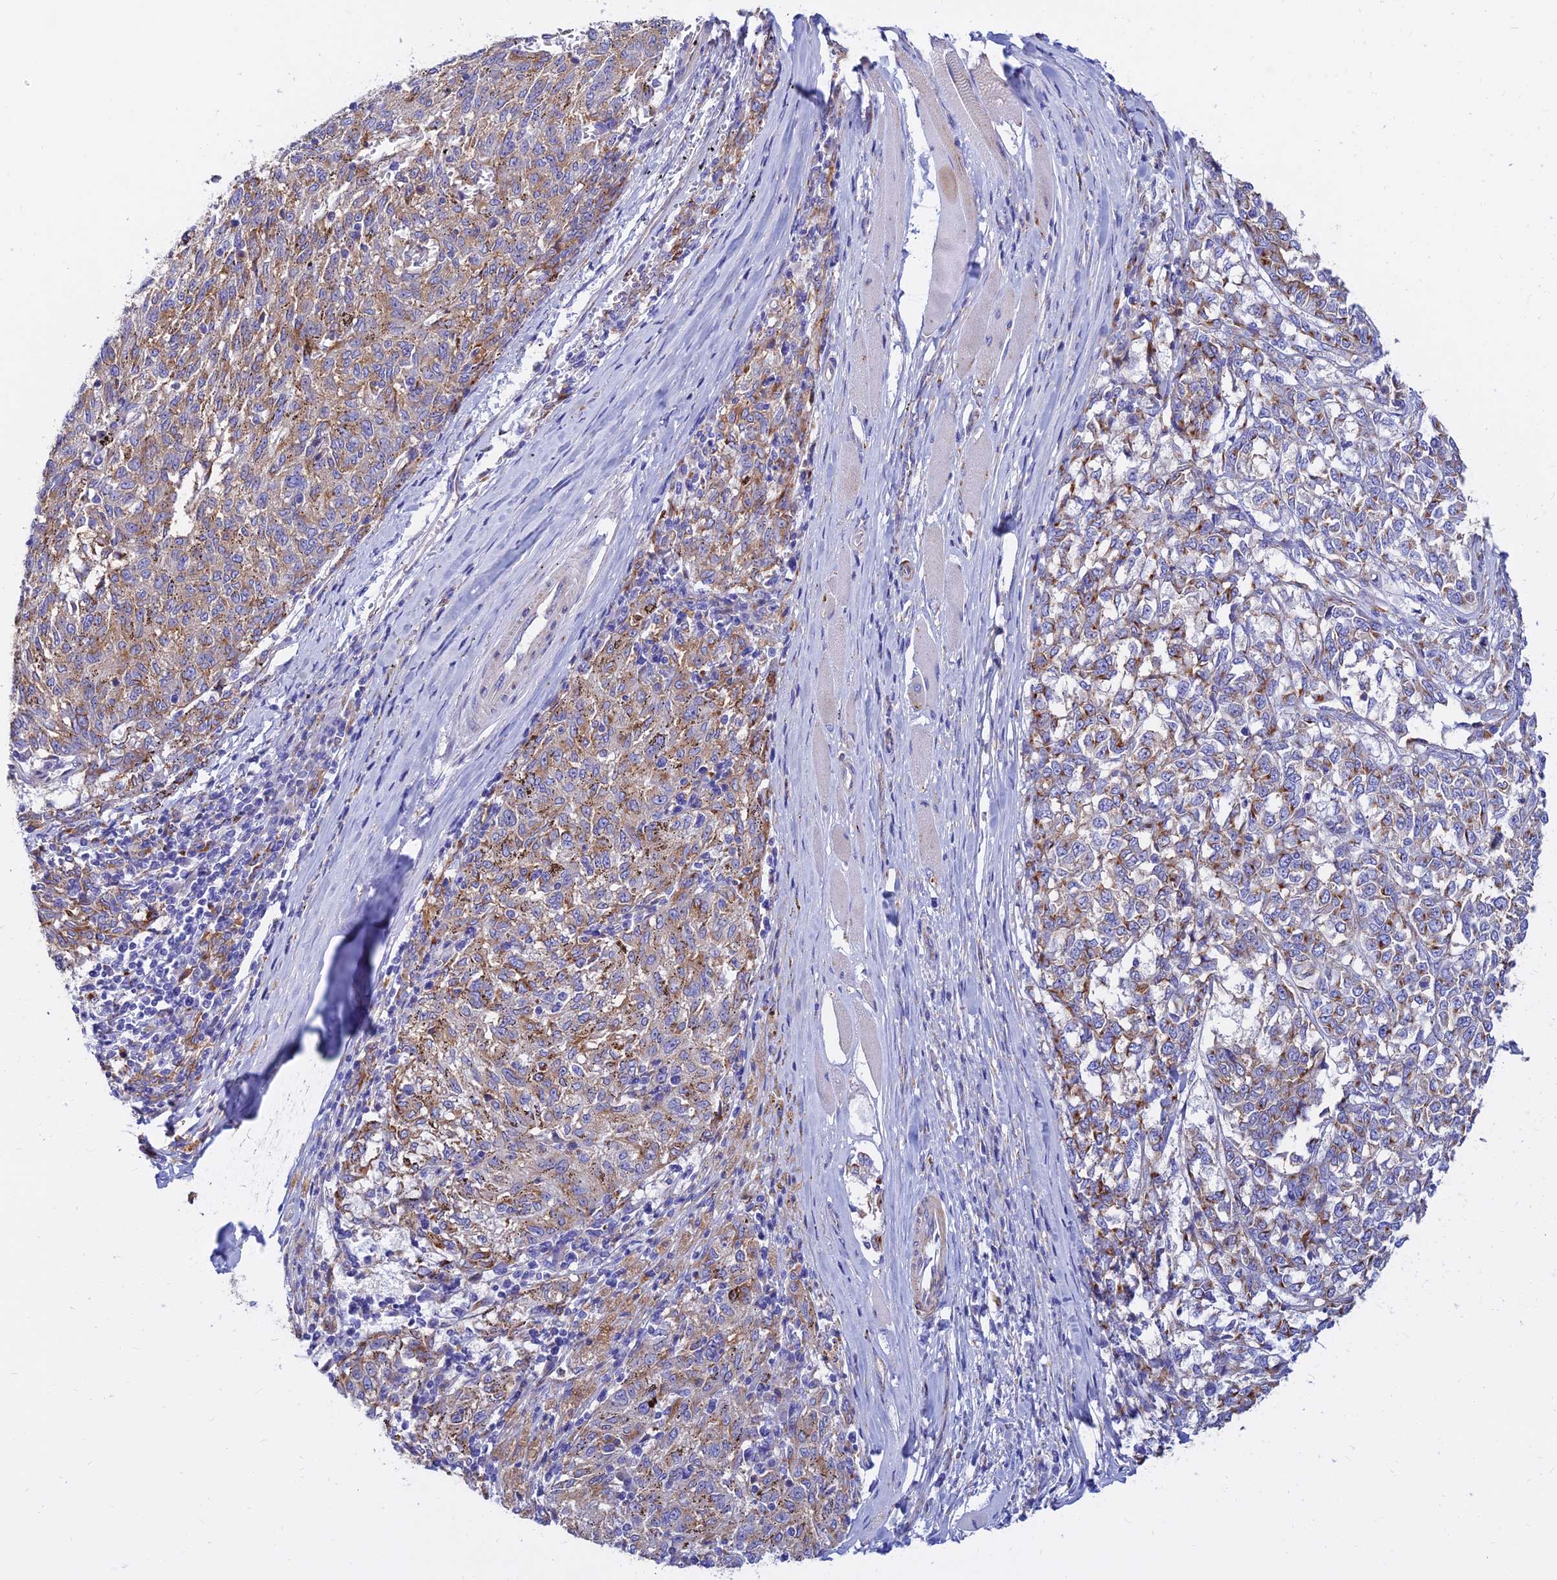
{"staining": {"intensity": "weak", "quantity": ">75%", "location": "cytoplasmic/membranous"}, "tissue": "melanoma", "cell_type": "Tumor cells", "image_type": "cancer", "snomed": [{"axis": "morphology", "description": "Malignant melanoma, NOS"}, {"axis": "topography", "description": "Skin"}], "caption": "Immunohistochemistry histopathology image of human melanoma stained for a protein (brown), which demonstrates low levels of weak cytoplasmic/membranous expression in approximately >75% of tumor cells.", "gene": "SPNS1", "patient": {"sex": "female", "age": 72}}